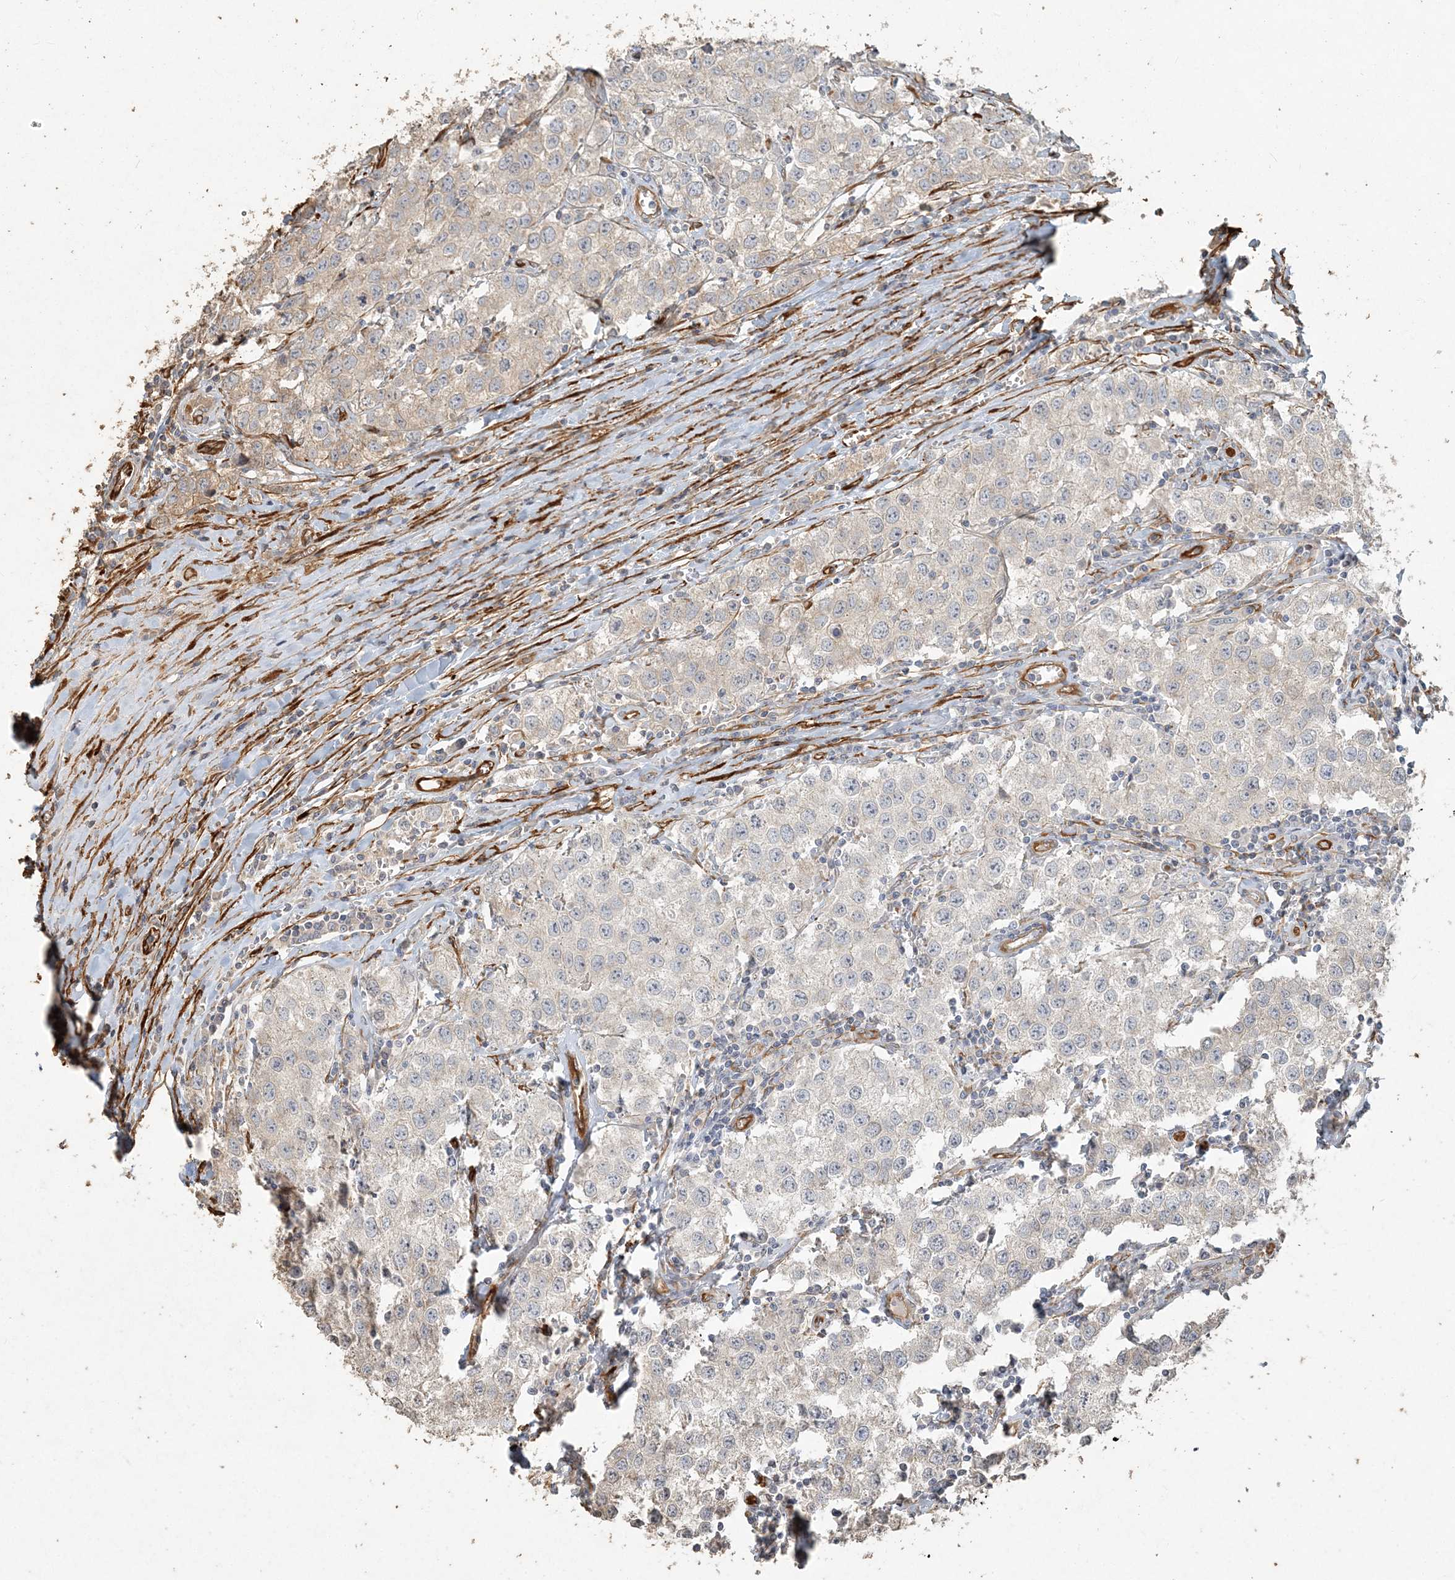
{"staining": {"intensity": "weak", "quantity": "<25%", "location": "cytoplasmic/membranous"}, "tissue": "testis cancer", "cell_type": "Tumor cells", "image_type": "cancer", "snomed": [{"axis": "morphology", "description": "Seminoma, NOS"}, {"axis": "morphology", "description": "Carcinoma, Embryonal, NOS"}, {"axis": "topography", "description": "Testis"}], "caption": "Protein analysis of testis embryonal carcinoma displays no significant positivity in tumor cells.", "gene": "RNF145", "patient": {"sex": "male", "age": 43}}